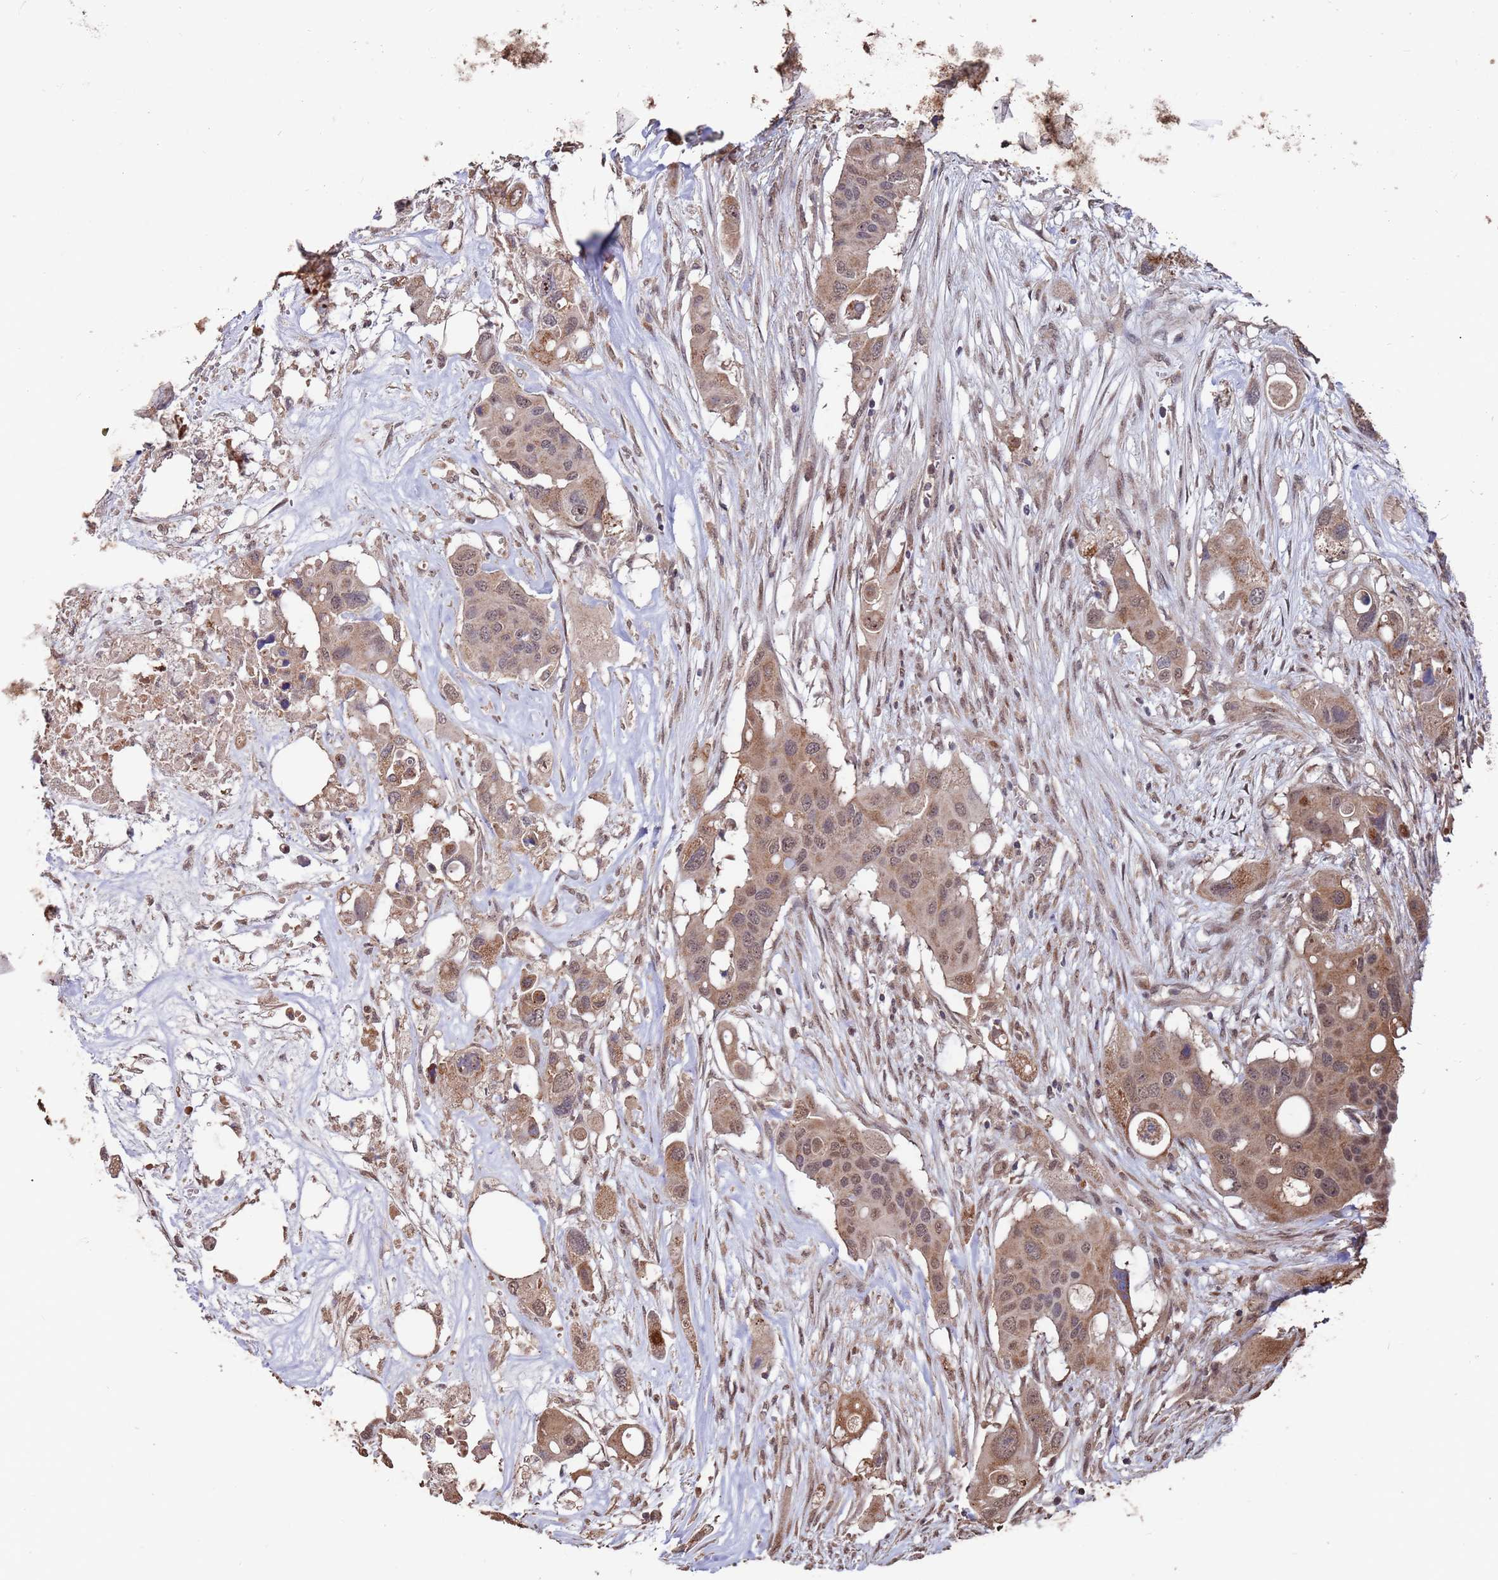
{"staining": {"intensity": "moderate", "quantity": "25%-75%", "location": "cytoplasmic/membranous,nuclear"}, "tissue": "colorectal cancer", "cell_type": "Tumor cells", "image_type": "cancer", "snomed": [{"axis": "morphology", "description": "Adenocarcinoma, NOS"}, {"axis": "topography", "description": "Colon"}], "caption": "Immunohistochemistry histopathology image of neoplastic tissue: human colorectal adenocarcinoma stained using immunohistochemistry (IHC) exhibits medium levels of moderate protein expression localized specifically in the cytoplasmic/membranous and nuclear of tumor cells, appearing as a cytoplasmic/membranous and nuclear brown color.", "gene": "PRR7", "patient": {"sex": "male", "age": 77}}